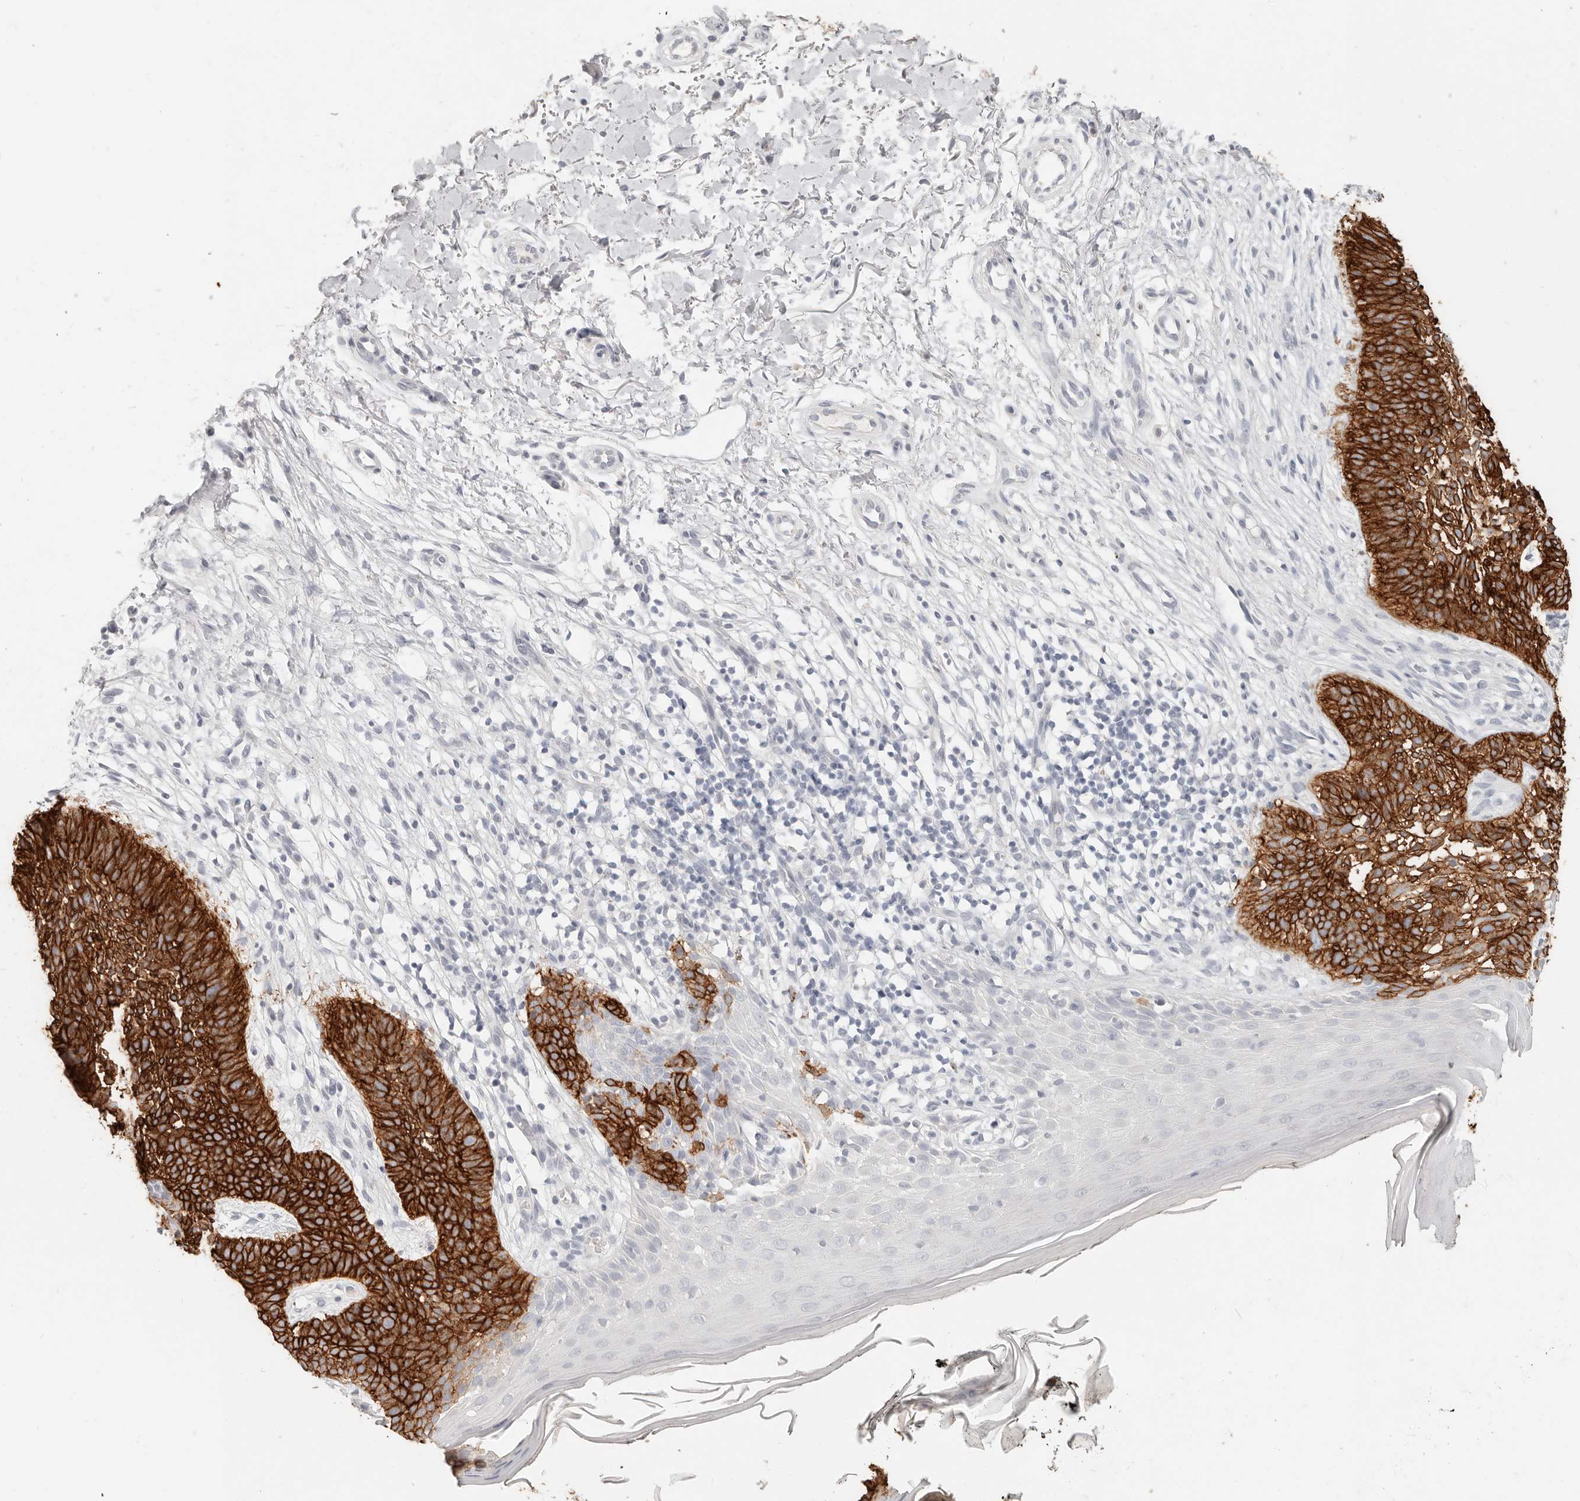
{"staining": {"intensity": "strong", "quantity": ">75%", "location": "cytoplasmic/membranous"}, "tissue": "skin cancer", "cell_type": "Tumor cells", "image_type": "cancer", "snomed": [{"axis": "morphology", "description": "Basal cell carcinoma"}, {"axis": "topography", "description": "Skin"}], "caption": "Skin cancer (basal cell carcinoma) stained with a brown dye reveals strong cytoplasmic/membranous positive positivity in approximately >75% of tumor cells.", "gene": "EPCAM", "patient": {"sex": "female", "age": 64}}